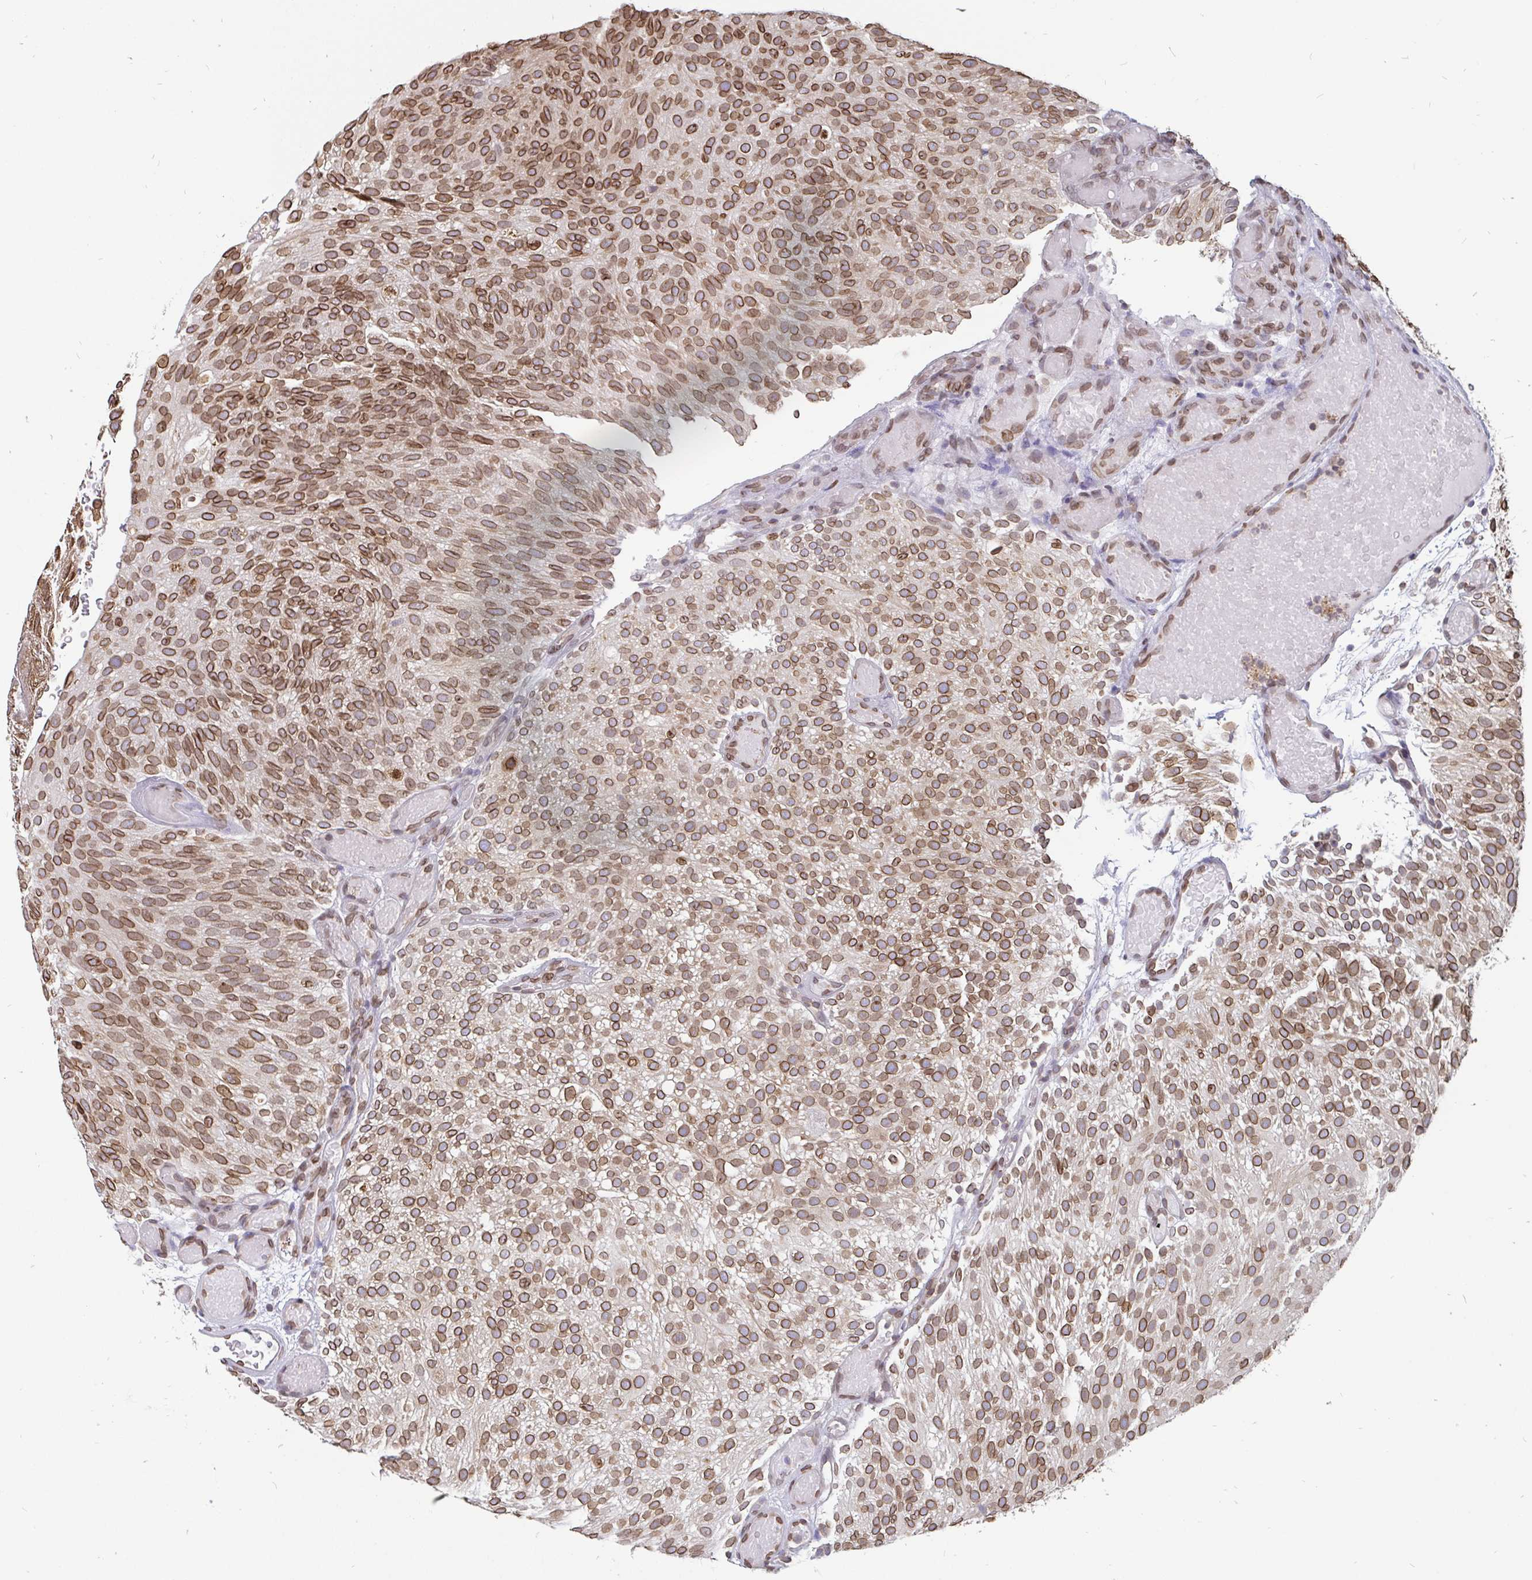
{"staining": {"intensity": "moderate", "quantity": ">75%", "location": "cytoplasmic/membranous,nuclear"}, "tissue": "urothelial cancer", "cell_type": "Tumor cells", "image_type": "cancer", "snomed": [{"axis": "morphology", "description": "Urothelial carcinoma, Low grade"}, {"axis": "topography", "description": "Urinary bladder"}], "caption": "Immunohistochemistry (IHC) (DAB (3,3'-diaminobenzidine)) staining of human urothelial carcinoma (low-grade) displays moderate cytoplasmic/membranous and nuclear protein expression in approximately >75% of tumor cells. (DAB (3,3'-diaminobenzidine) IHC with brightfield microscopy, high magnification).", "gene": "EMD", "patient": {"sex": "male", "age": 78}}